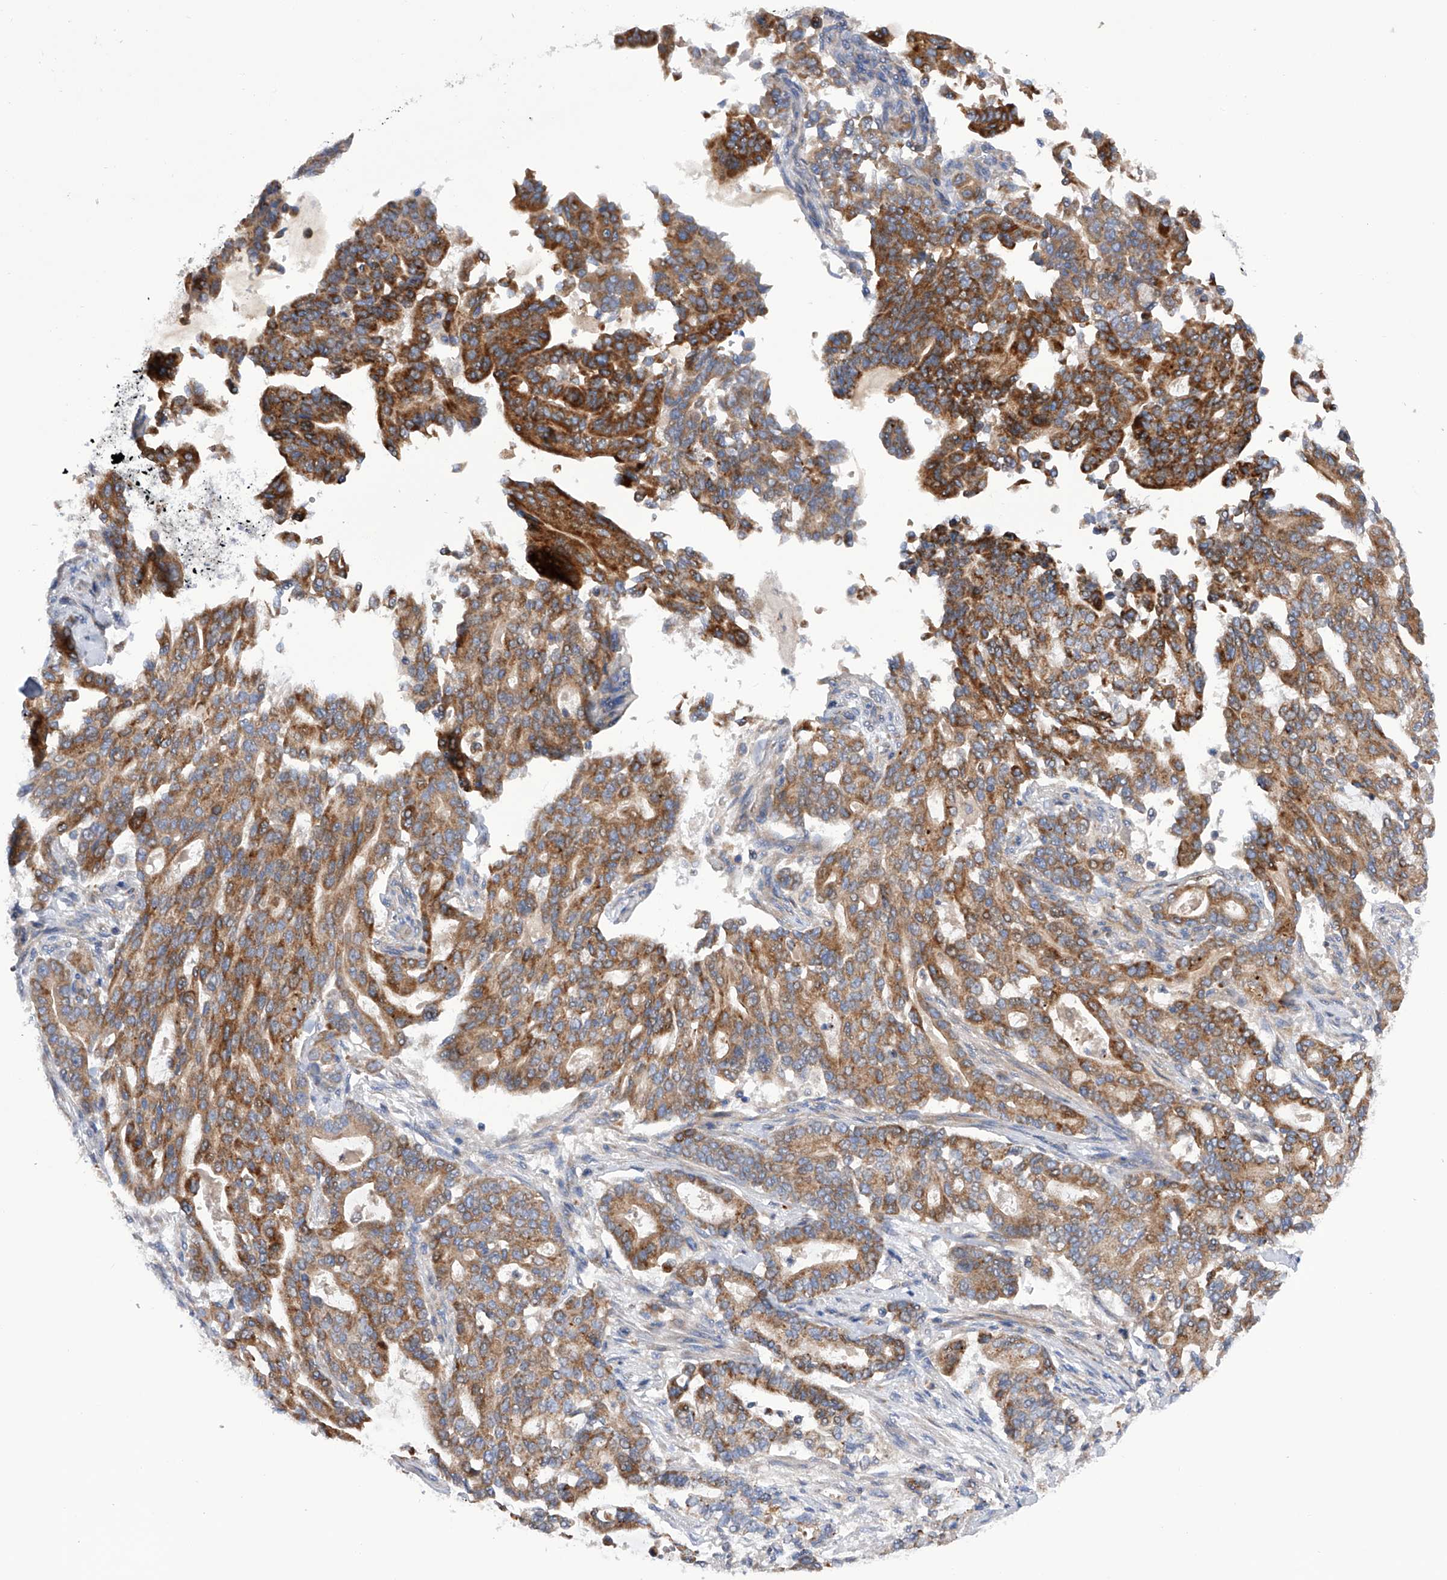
{"staining": {"intensity": "moderate", "quantity": ">75%", "location": "cytoplasmic/membranous"}, "tissue": "pancreatic cancer", "cell_type": "Tumor cells", "image_type": "cancer", "snomed": [{"axis": "morphology", "description": "Adenocarcinoma, NOS"}, {"axis": "topography", "description": "Pancreas"}], "caption": "Pancreatic cancer stained with immunohistochemistry exhibits moderate cytoplasmic/membranous positivity in about >75% of tumor cells.", "gene": "MLYCD", "patient": {"sex": "male", "age": 63}}